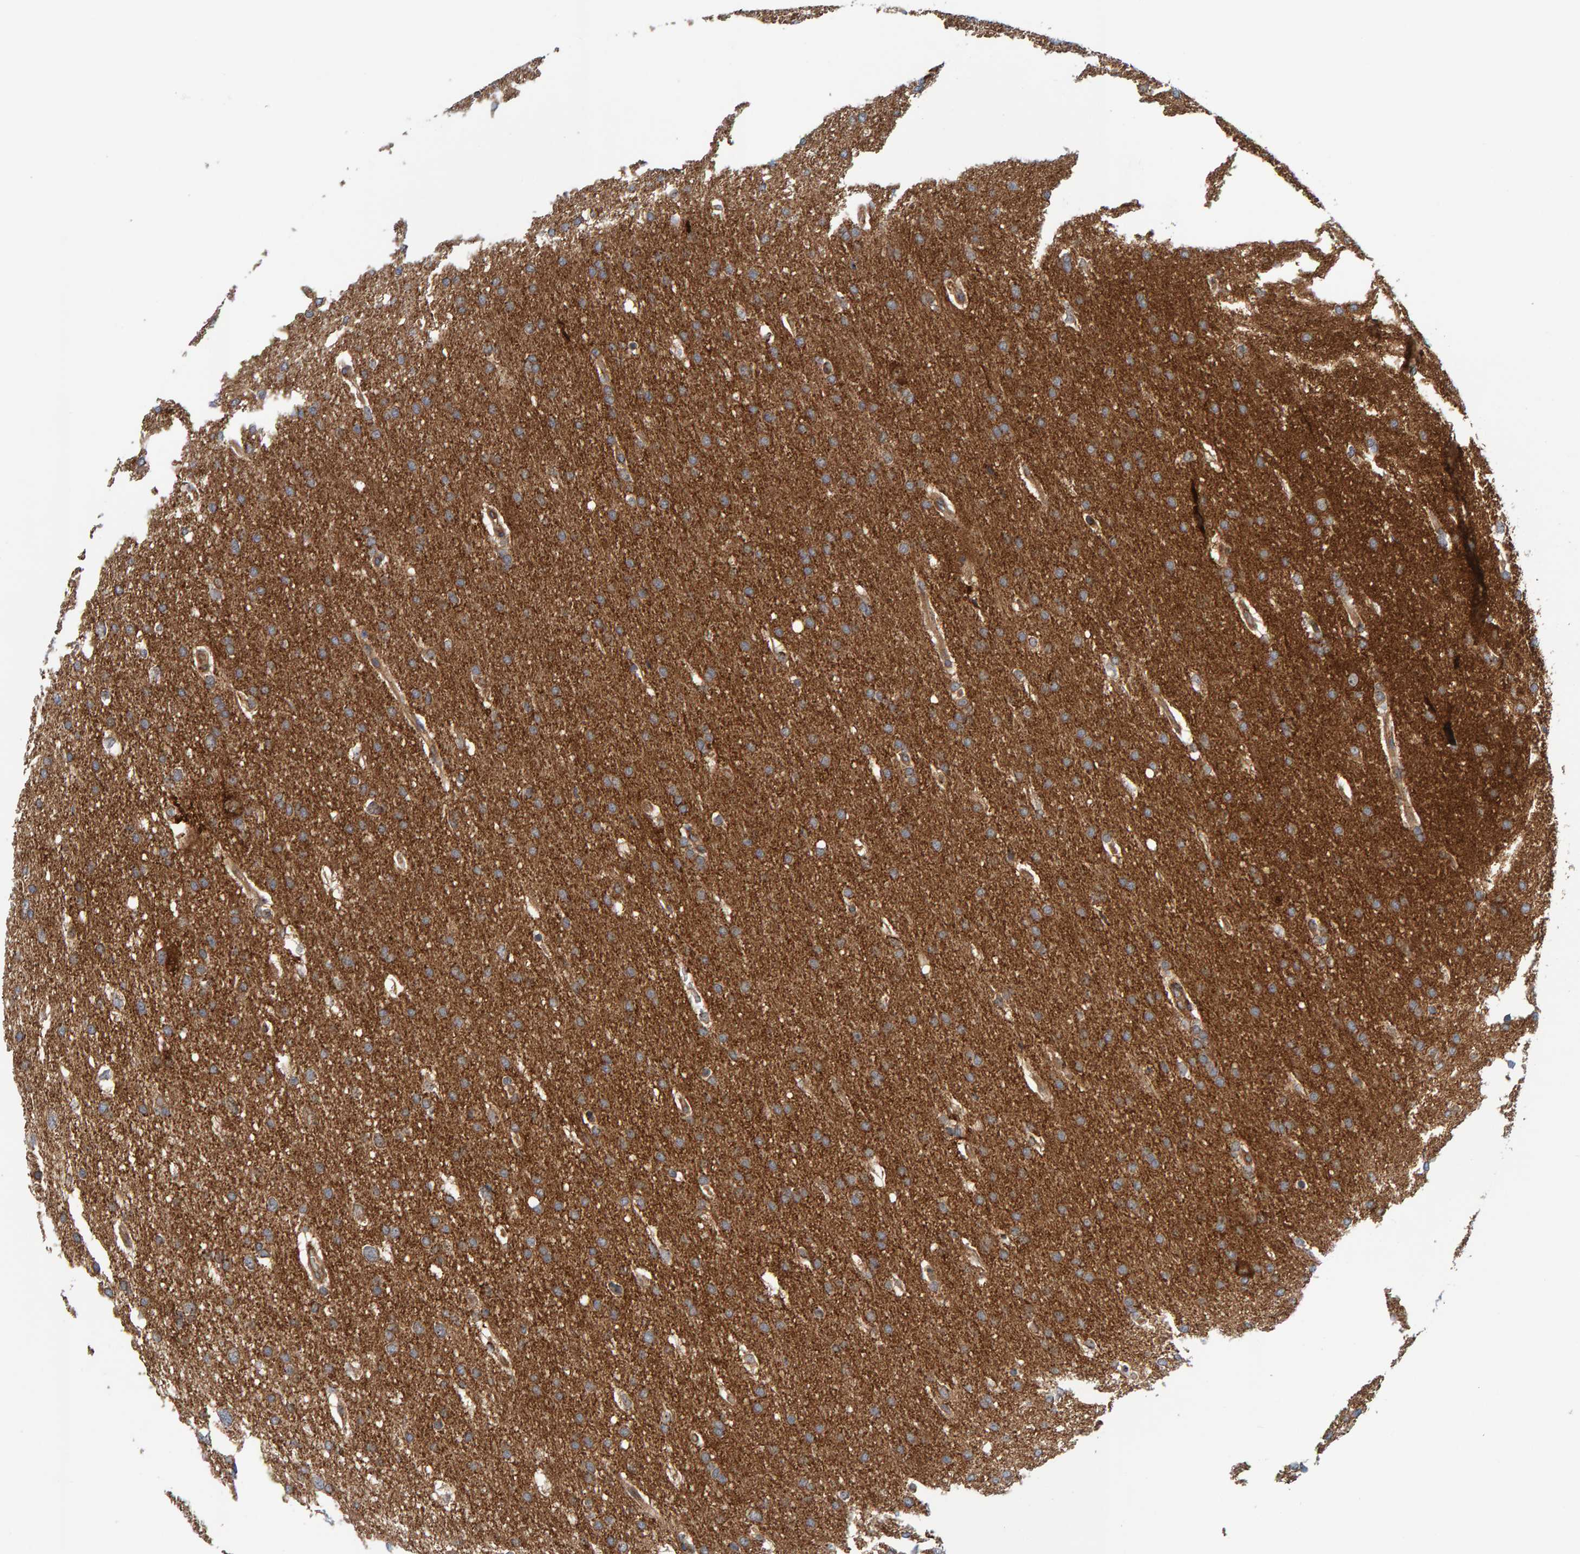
{"staining": {"intensity": "moderate", "quantity": ">75%", "location": "cytoplasmic/membranous"}, "tissue": "glioma", "cell_type": "Tumor cells", "image_type": "cancer", "snomed": [{"axis": "morphology", "description": "Glioma, malignant, Low grade"}, {"axis": "topography", "description": "Brain"}], "caption": "This photomicrograph exhibits low-grade glioma (malignant) stained with IHC to label a protein in brown. The cytoplasmic/membranous of tumor cells show moderate positivity for the protein. Nuclei are counter-stained blue.", "gene": "BAIAP2", "patient": {"sex": "female", "age": 37}}